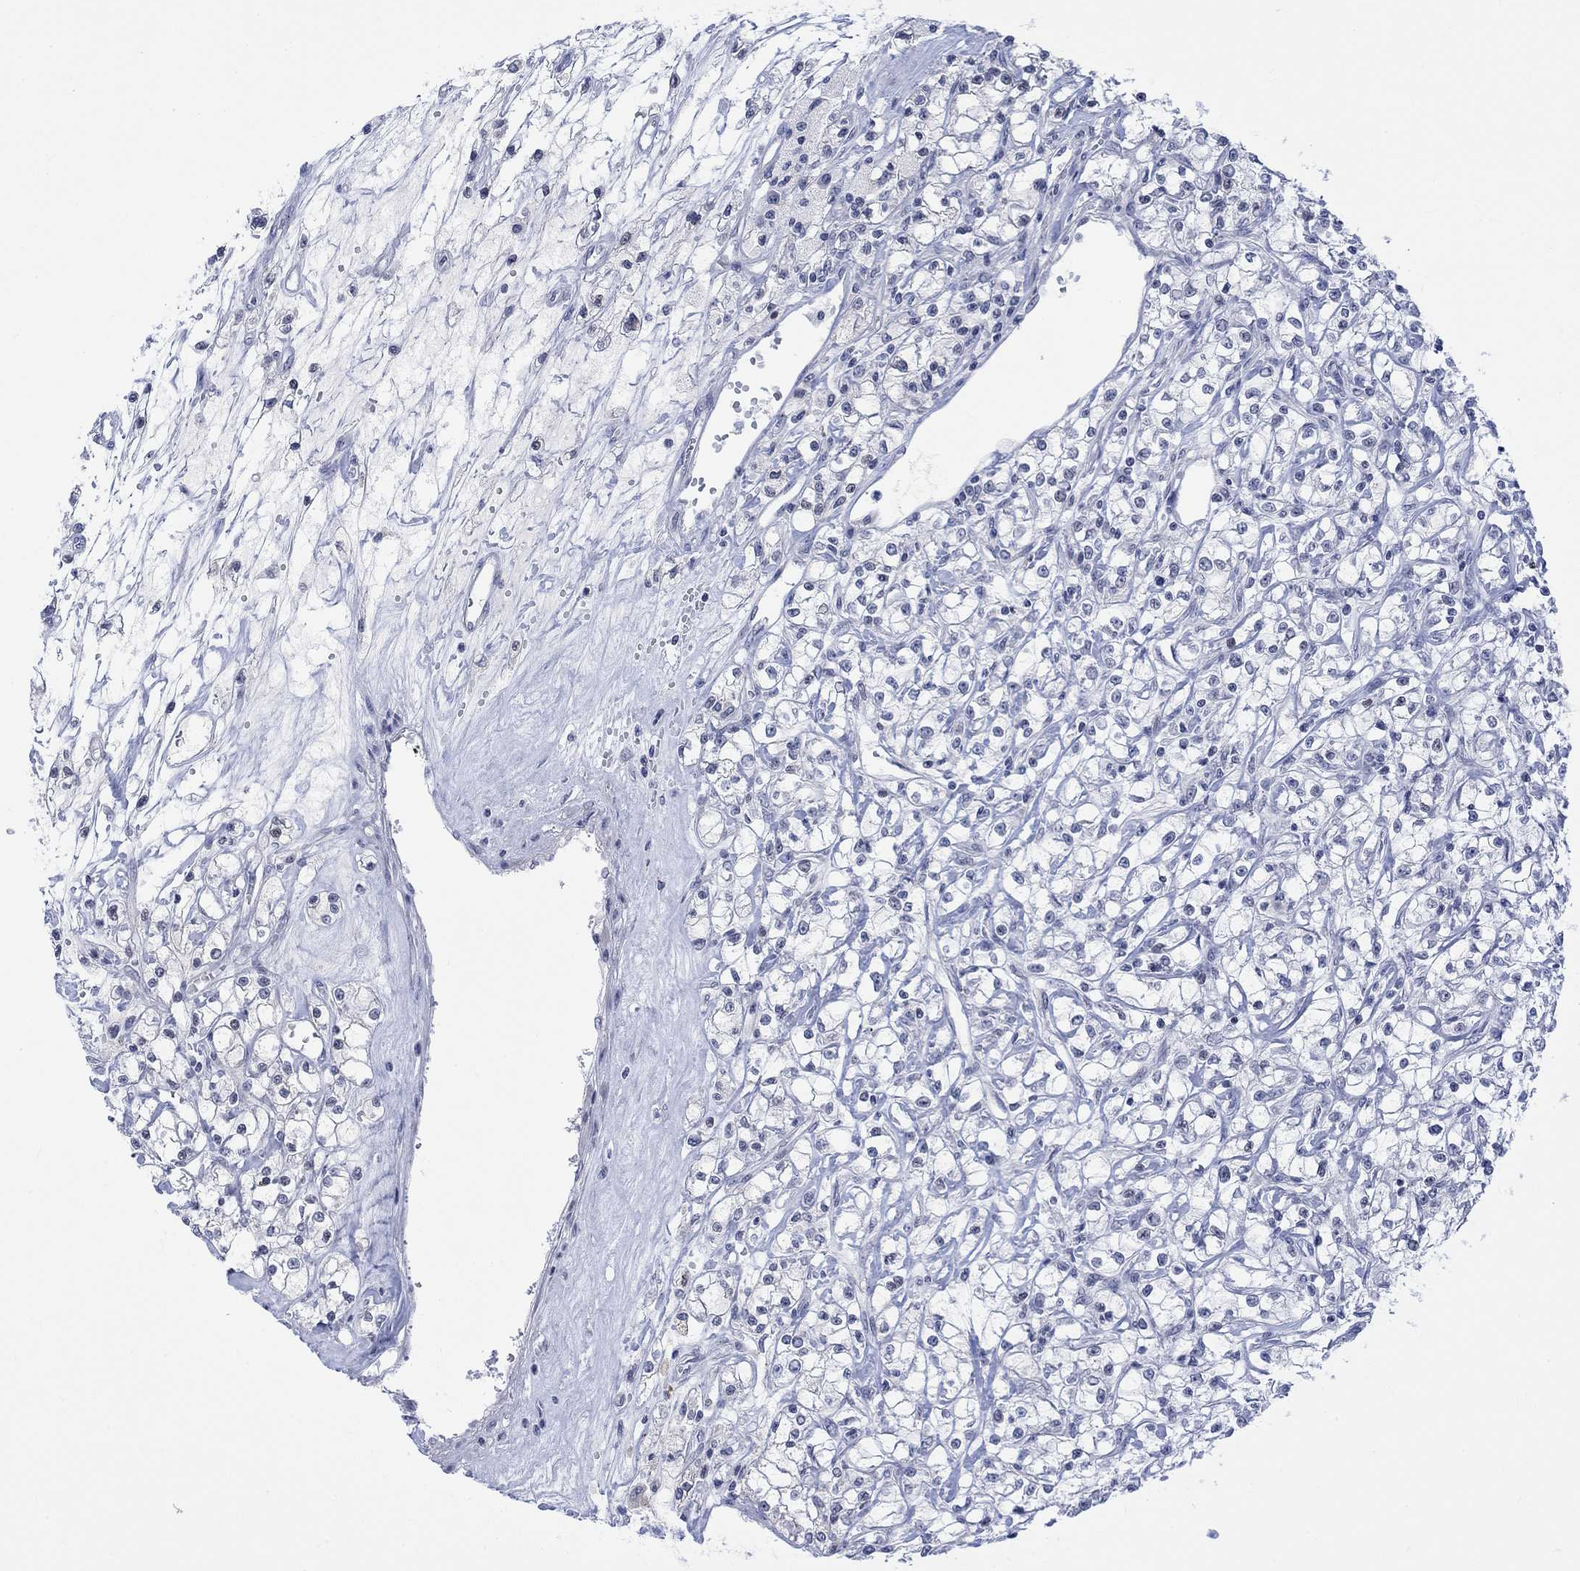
{"staining": {"intensity": "negative", "quantity": "none", "location": "none"}, "tissue": "renal cancer", "cell_type": "Tumor cells", "image_type": "cancer", "snomed": [{"axis": "morphology", "description": "Adenocarcinoma, NOS"}, {"axis": "topography", "description": "Kidney"}], "caption": "IHC photomicrograph of neoplastic tissue: renal cancer stained with DAB (3,3'-diaminobenzidine) displays no significant protein expression in tumor cells. The staining is performed using DAB (3,3'-diaminobenzidine) brown chromogen with nuclei counter-stained in using hematoxylin.", "gene": "DCX", "patient": {"sex": "female", "age": 59}}